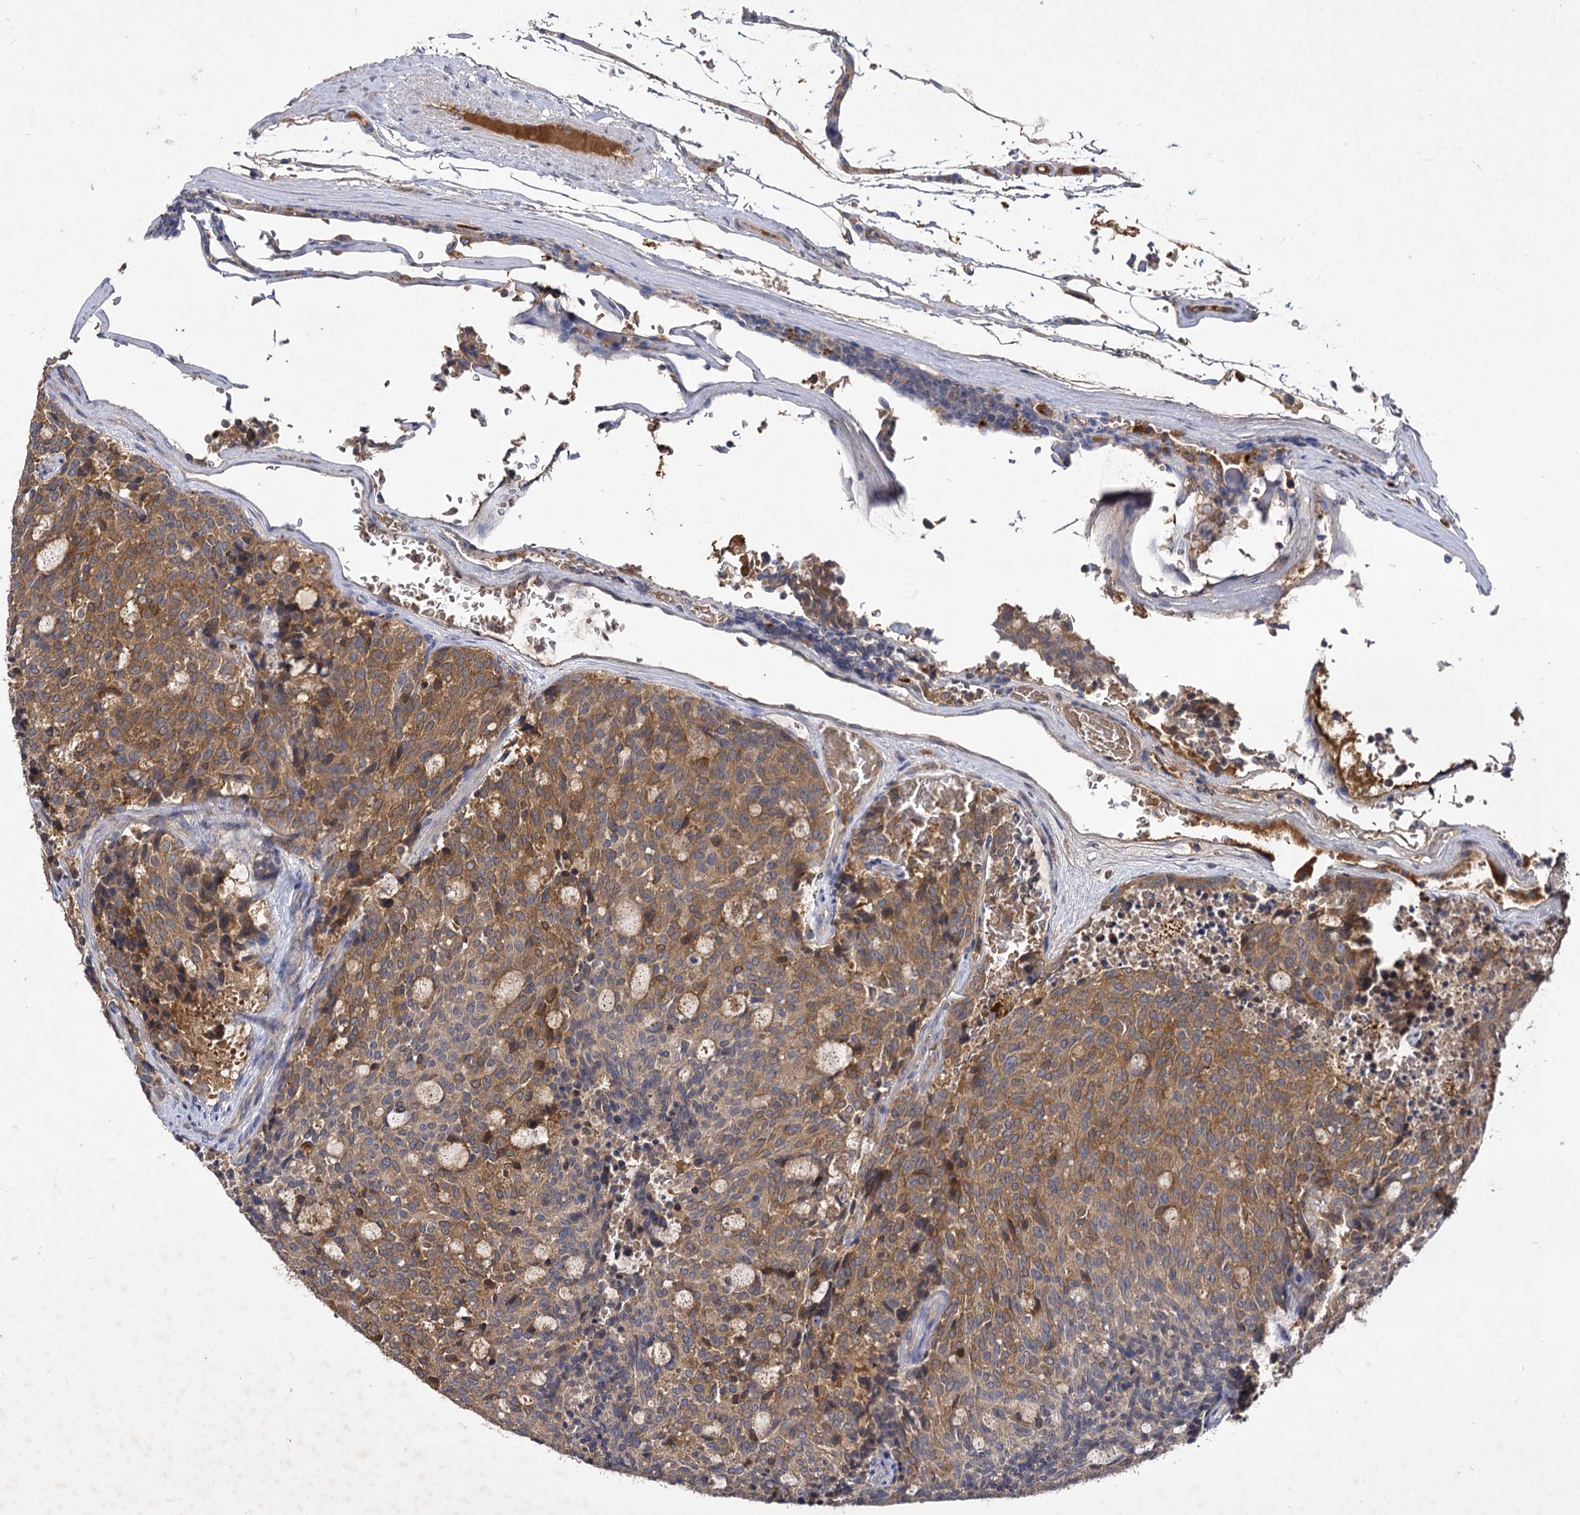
{"staining": {"intensity": "moderate", "quantity": "25%-75%", "location": "cytoplasmic/membranous"}, "tissue": "carcinoid", "cell_type": "Tumor cells", "image_type": "cancer", "snomed": [{"axis": "morphology", "description": "Carcinoid, malignant, NOS"}, {"axis": "topography", "description": "Pancreas"}], "caption": "Brown immunohistochemical staining in human carcinoid reveals moderate cytoplasmic/membranous expression in about 25%-75% of tumor cells.", "gene": "USP50", "patient": {"sex": "female", "age": 54}}